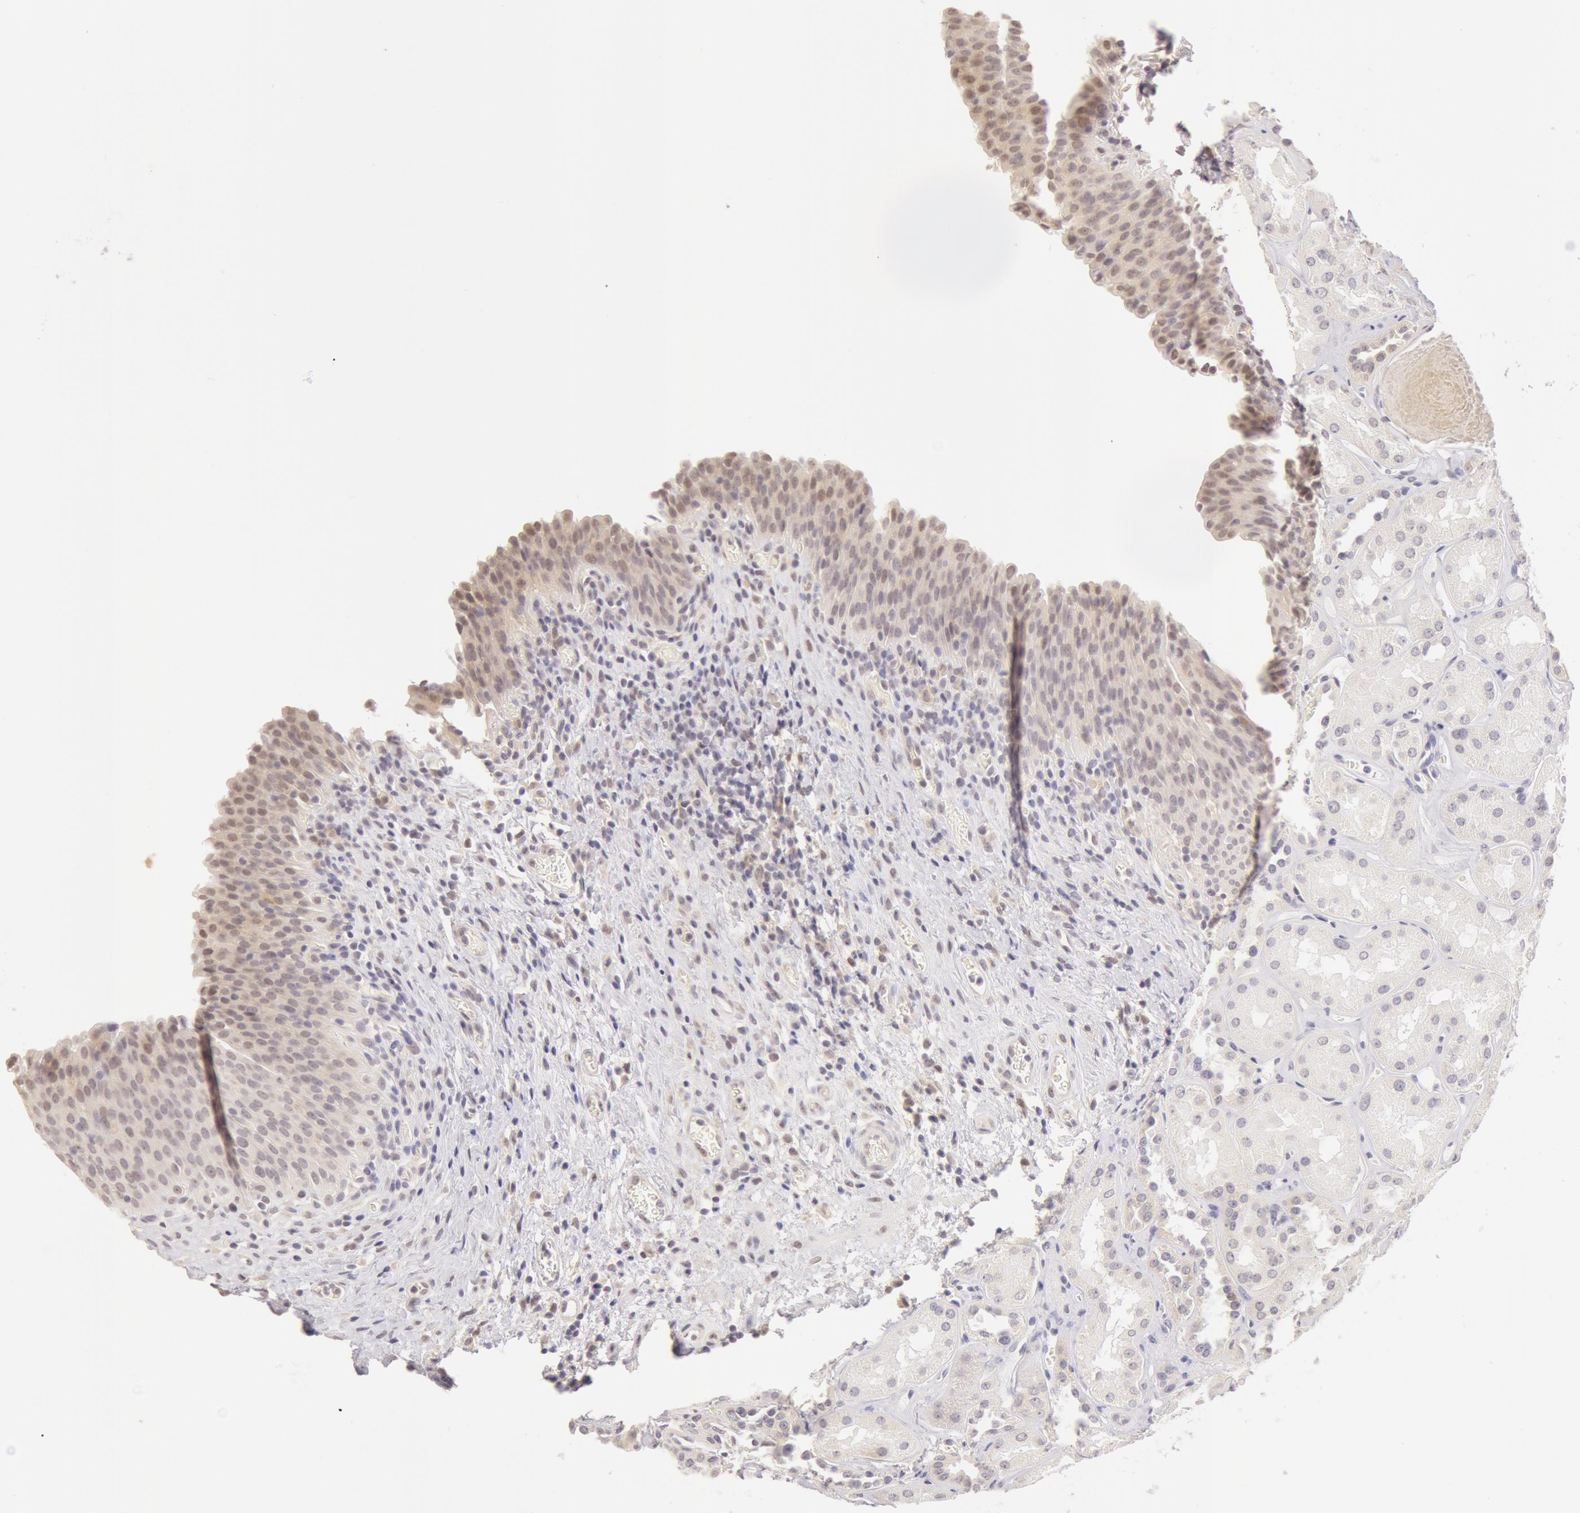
{"staining": {"intensity": "weak", "quantity": "<25%", "location": "nuclear"}, "tissue": "urinary bladder", "cell_type": "Urothelial cells", "image_type": "normal", "snomed": [{"axis": "morphology", "description": "Normal tissue, NOS"}, {"axis": "topography", "description": "Urinary bladder"}], "caption": "Image shows no significant protein expression in urothelial cells of unremarkable urinary bladder. Brightfield microscopy of immunohistochemistry (IHC) stained with DAB (3,3'-diaminobenzidine) (brown) and hematoxylin (blue), captured at high magnification.", "gene": "ZNF597", "patient": {"sex": "male", "age": 51}}